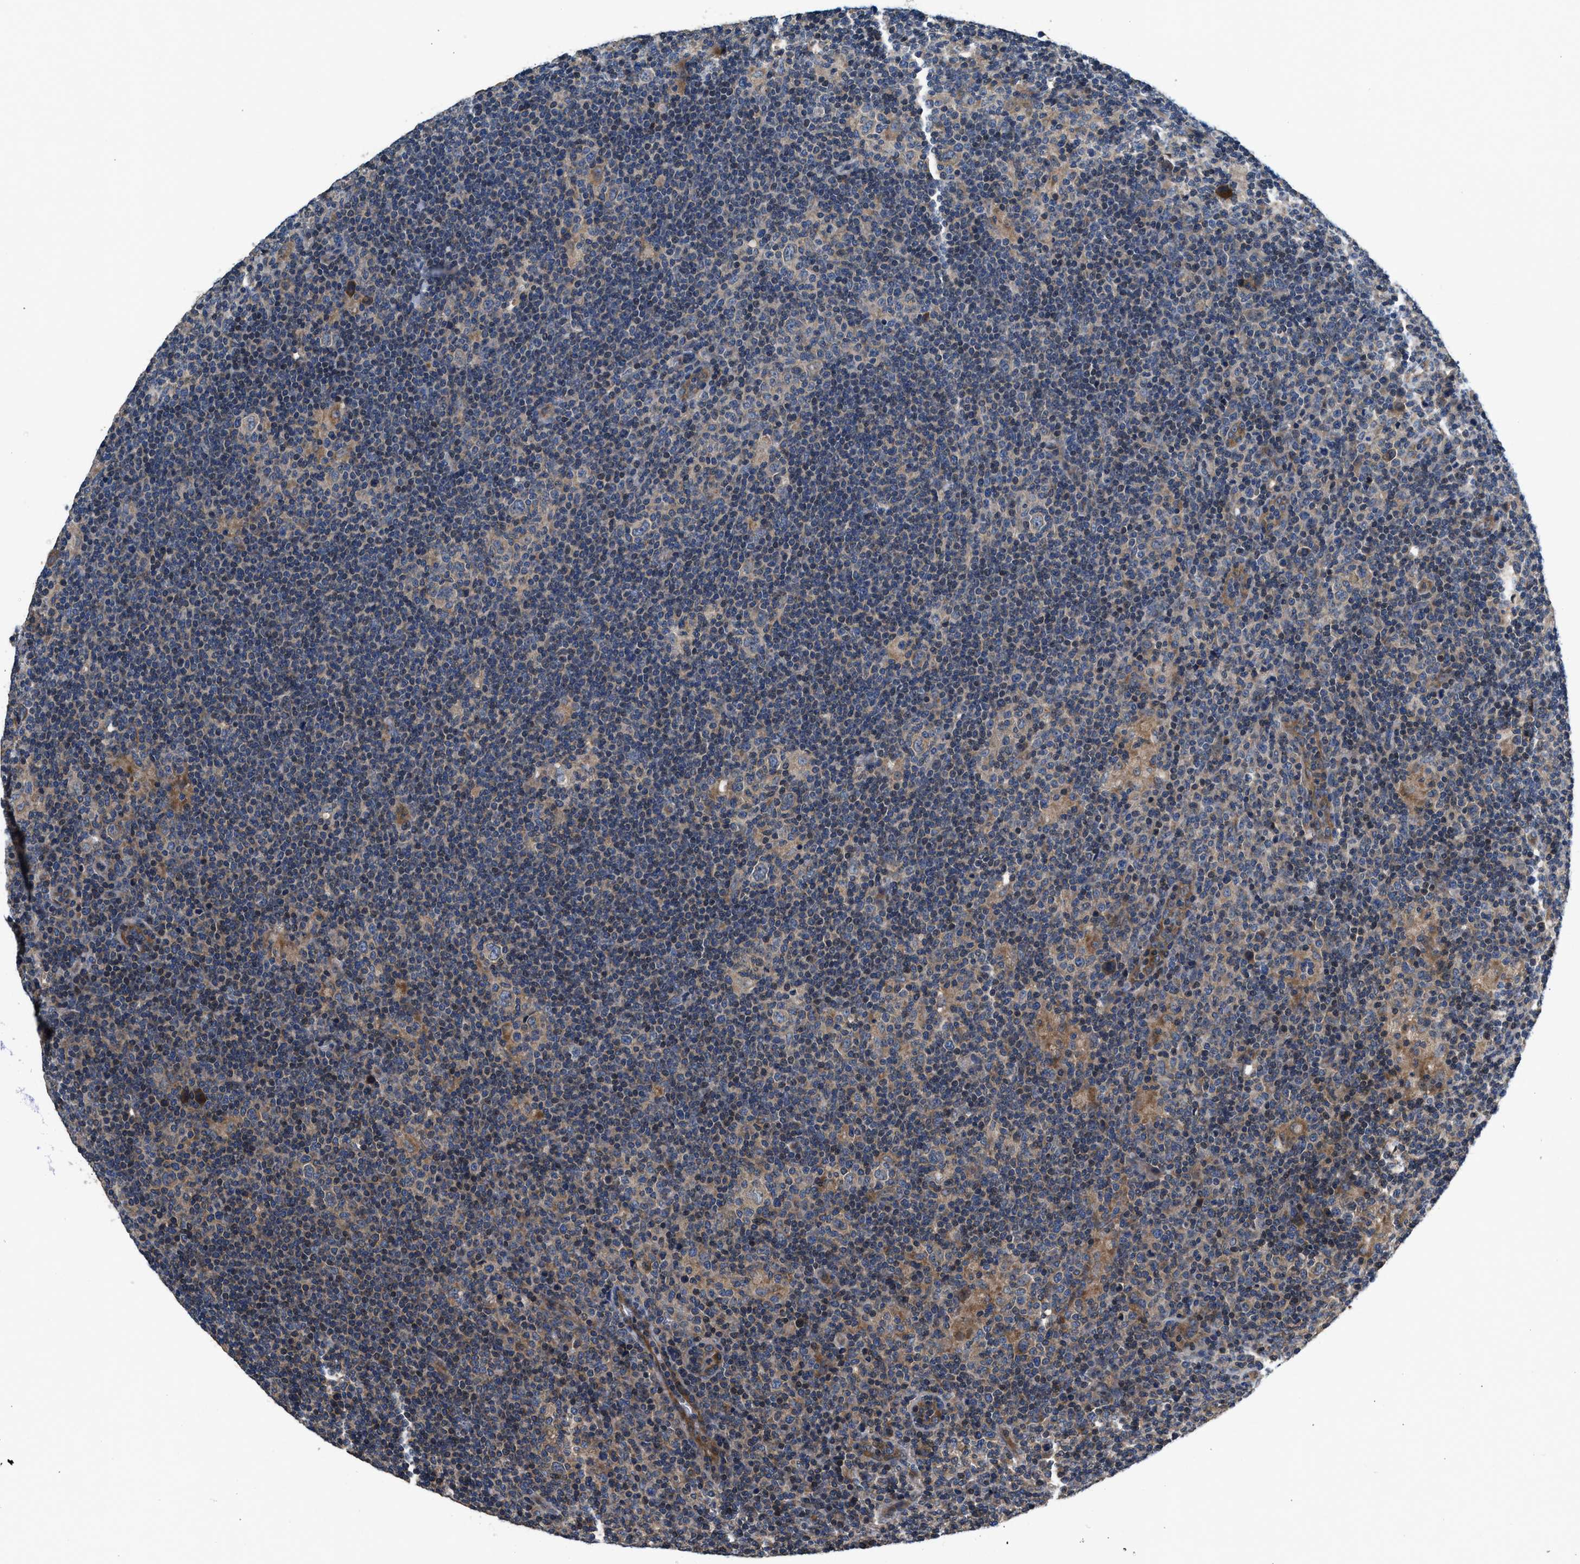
{"staining": {"intensity": "moderate", "quantity": "25%-75%", "location": "cytoplasmic/membranous"}, "tissue": "lymphoma", "cell_type": "Tumor cells", "image_type": "cancer", "snomed": [{"axis": "morphology", "description": "Hodgkin's disease, NOS"}, {"axis": "topography", "description": "Lymph node"}], "caption": "Immunohistochemistry image of lymphoma stained for a protein (brown), which displays medium levels of moderate cytoplasmic/membranous positivity in approximately 25%-75% of tumor cells.", "gene": "IL3RA", "patient": {"sex": "female", "age": 57}}